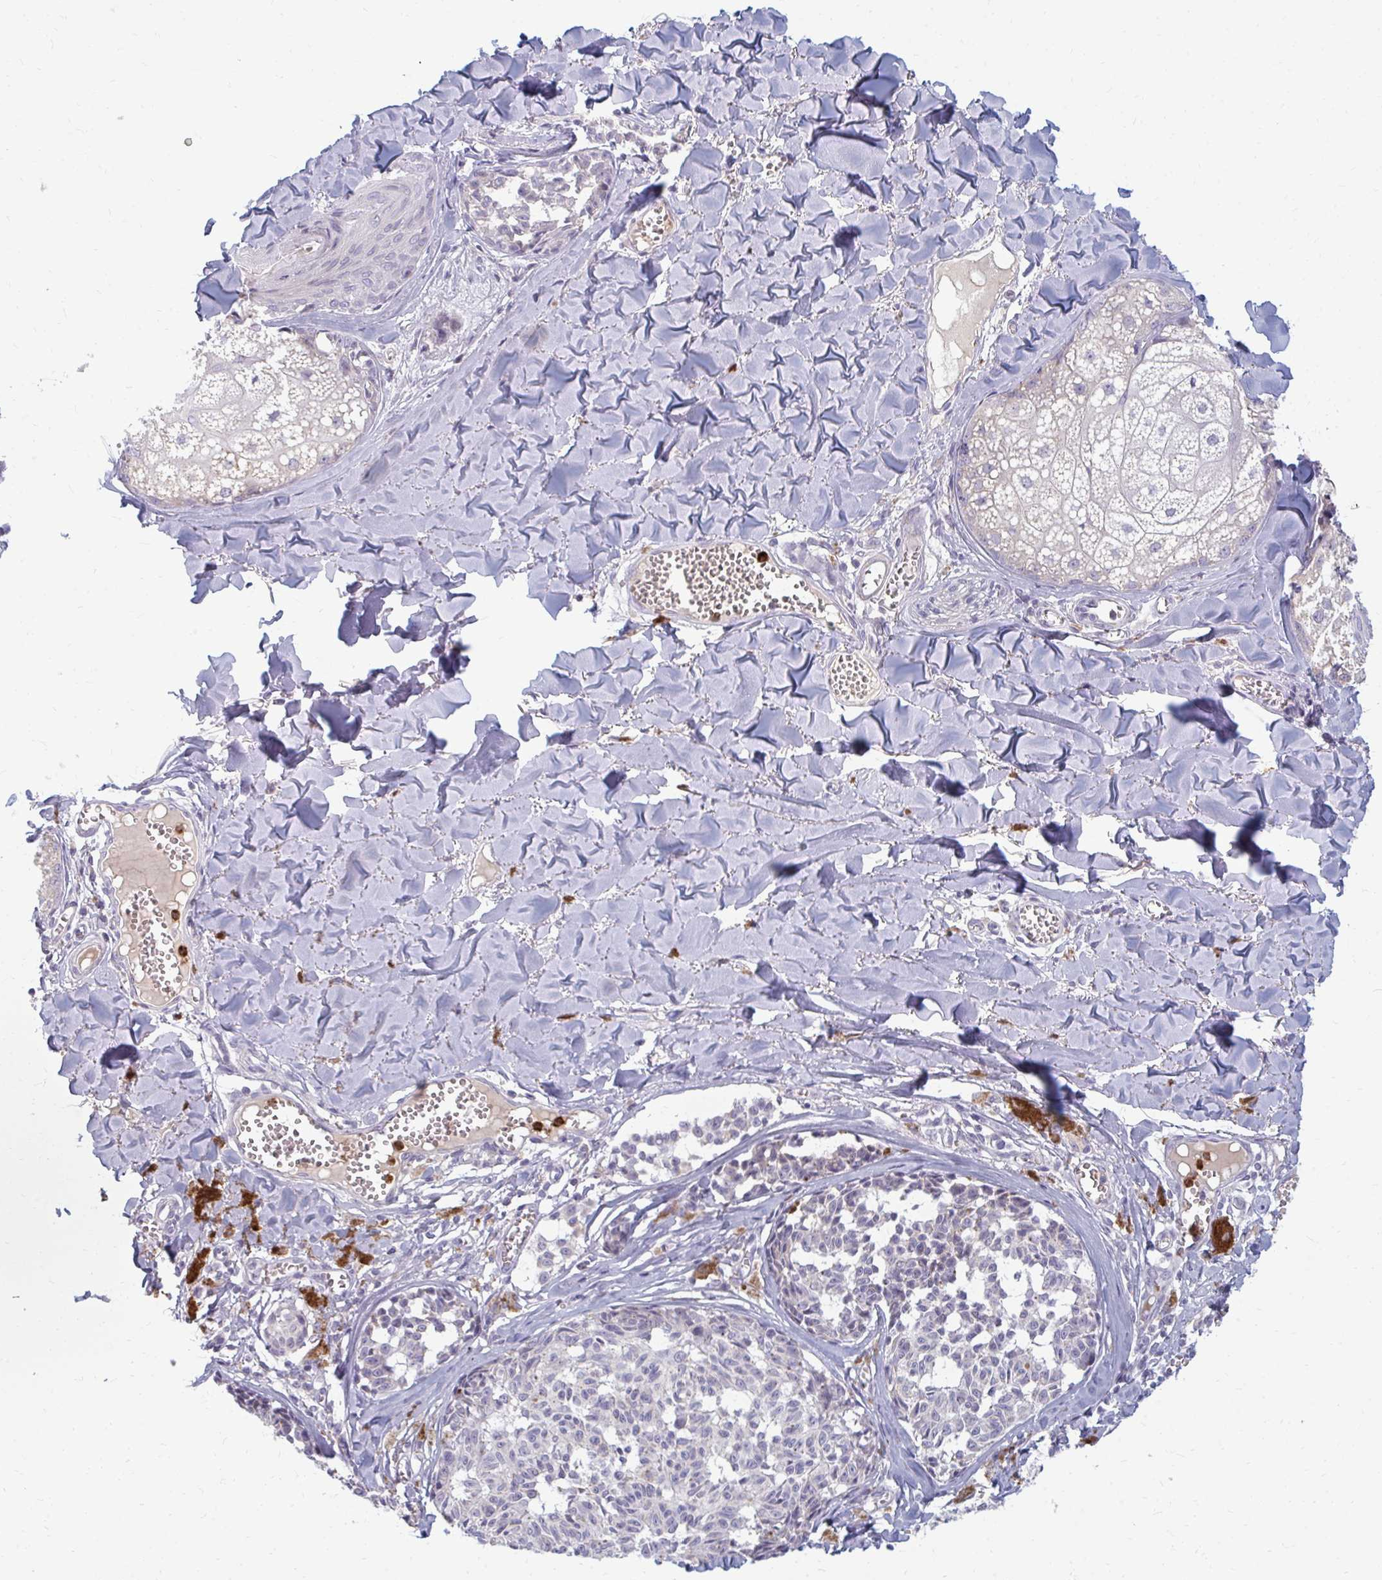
{"staining": {"intensity": "negative", "quantity": "none", "location": "none"}, "tissue": "melanoma", "cell_type": "Tumor cells", "image_type": "cancer", "snomed": [{"axis": "morphology", "description": "Malignant melanoma, NOS"}, {"axis": "topography", "description": "Skin"}], "caption": "Immunohistochemistry photomicrograph of neoplastic tissue: human malignant melanoma stained with DAB displays no significant protein positivity in tumor cells. (DAB (3,3'-diaminobenzidine) immunohistochemistry with hematoxylin counter stain).", "gene": "RAB33A", "patient": {"sex": "female", "age": 43}}